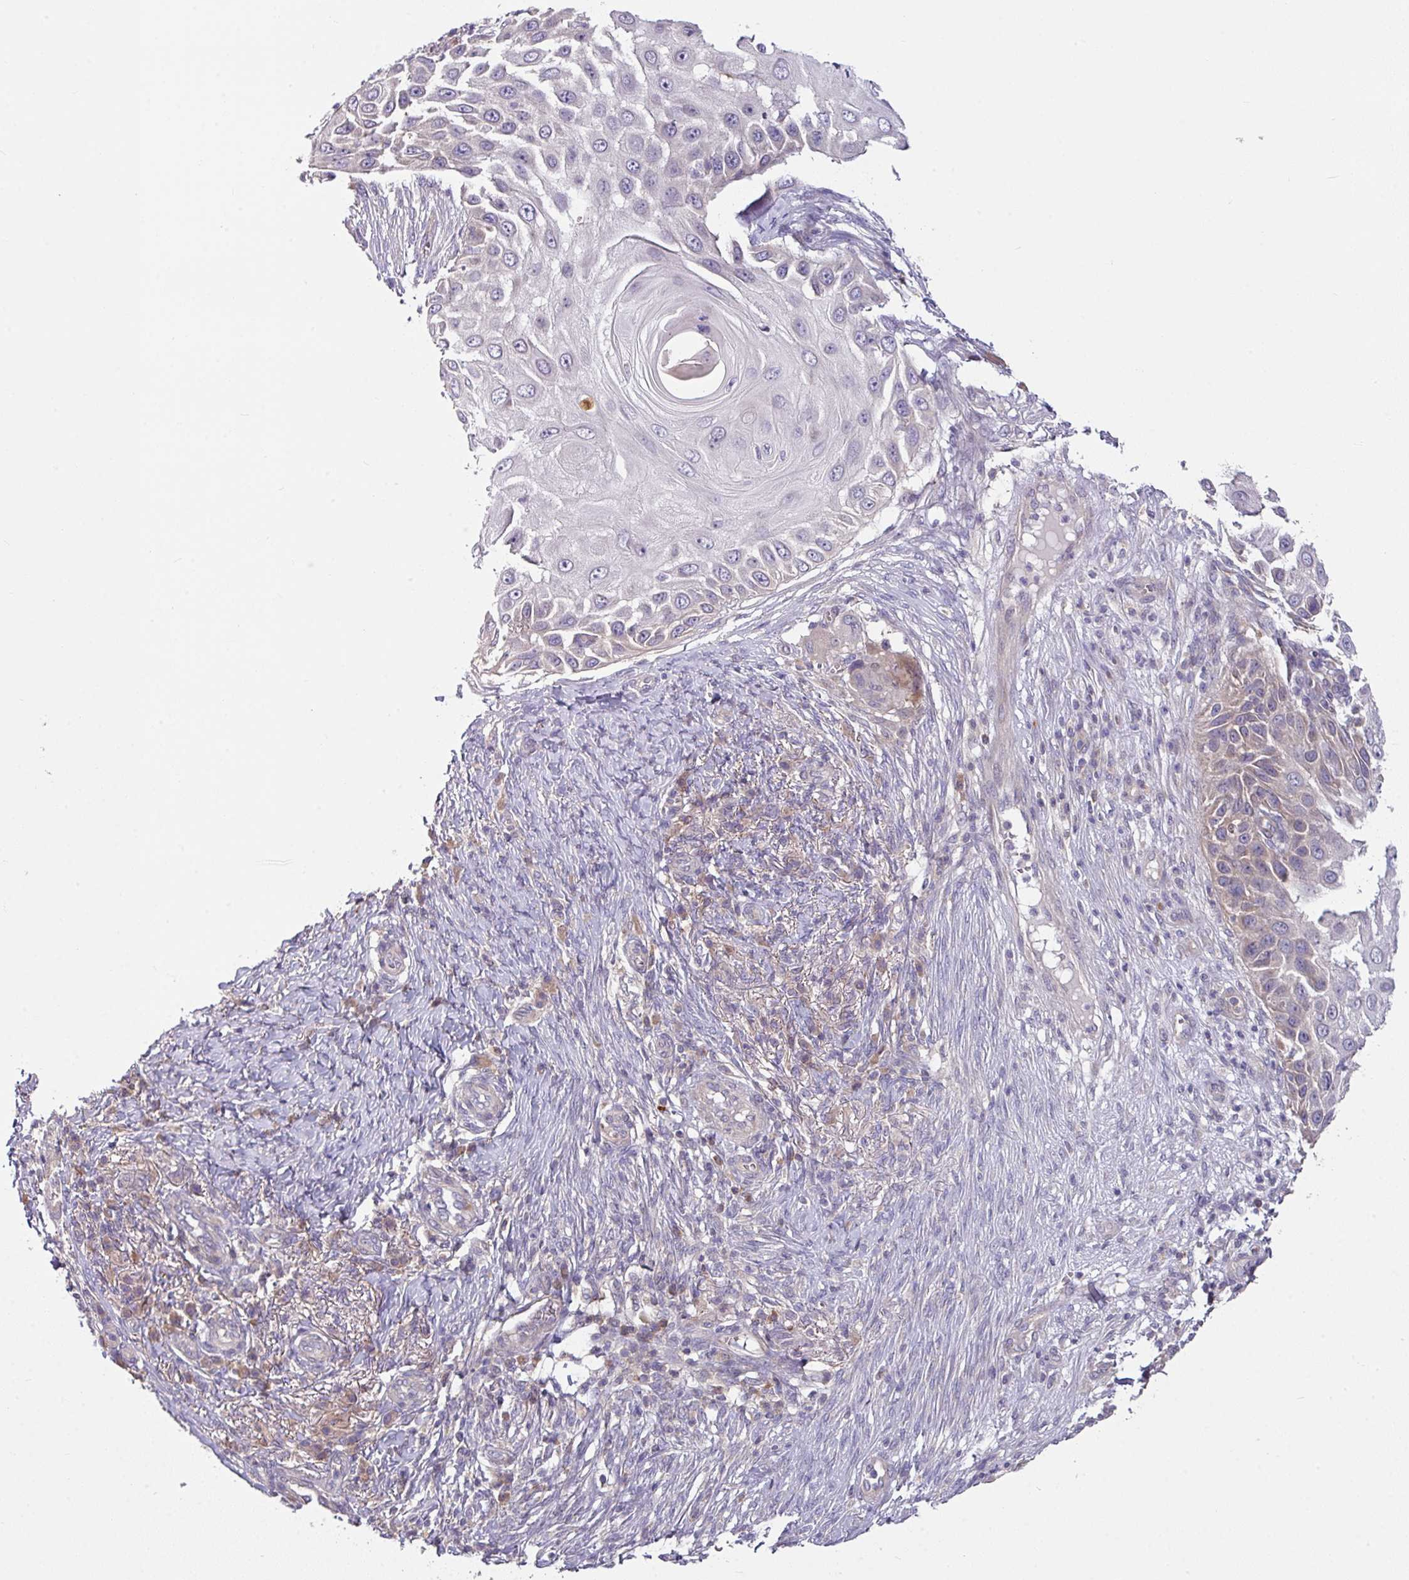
{"staining": {"intensity": "negative", "quantity": "none", "location": "none"}, "tissue": "skin cancer", "cell_type": "Tumor cells", "image_type": "cancer", "snomed": [{"axis": "morphology", "description": "Squamous cell carcinoma, NOS"}, {"axis": "topography", "description": "Skin"}], "caption": "Tumor cells are negative for protein expression in human skin cancer. The staining was performed using DAB to visualize the protein expression in brown, while the nuclei were stained in blue with hematoxylin (Magnification: 20x).", "gene": "SLAMF6", "patient": {"sex": "female", "age": 44}}